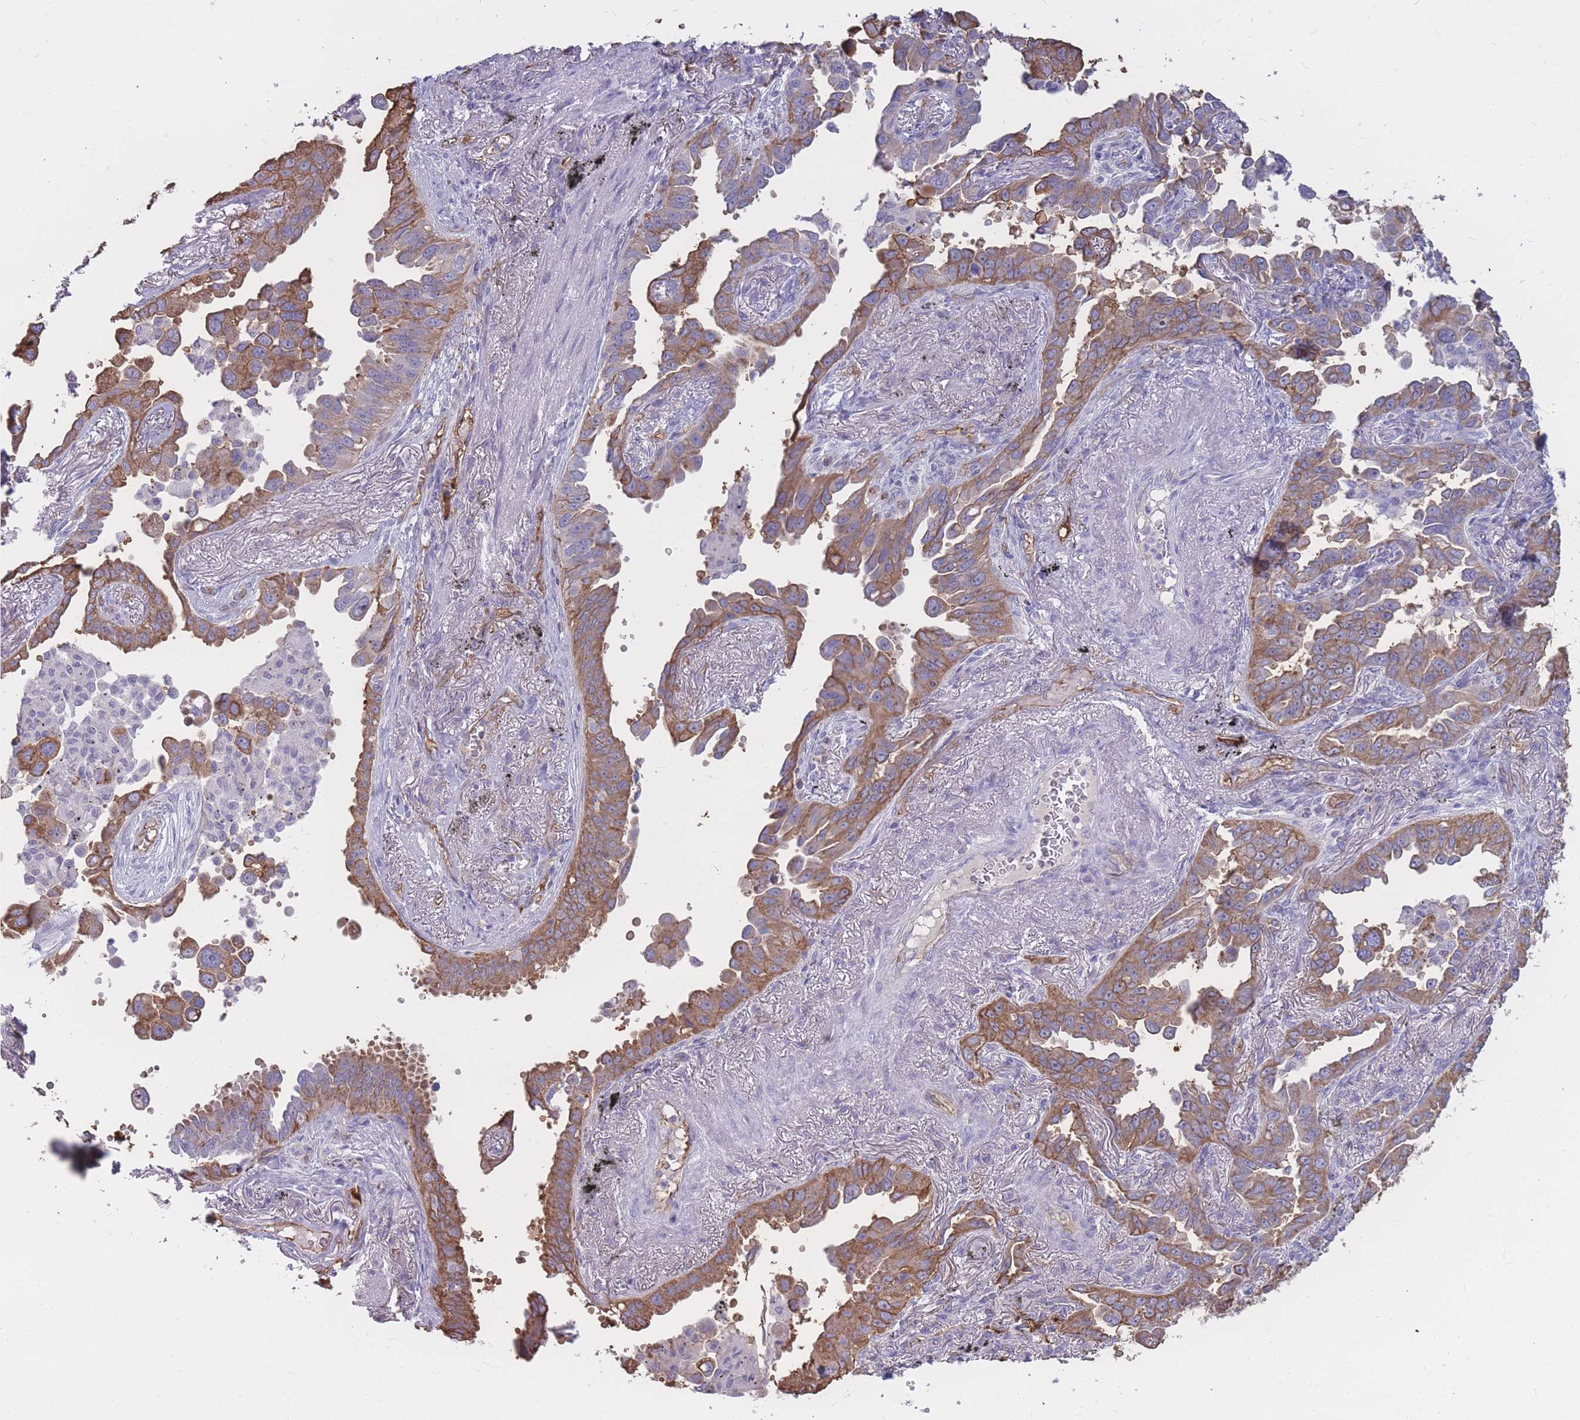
{"staining": {"intensity": "moderate", "quantity": ">75%", "location": "cytoplasmic/membranous"}, "tissue": "lung cancer", "cell_type": "Tumor cells", "image_type": "cancer", "snomed": [{"axis": "morphology", "description": "Adenocarcinoma, NOS"}, {"axis": "topography", "description": "Lung"}], "caption": "Immunohistochemistry (IHC) (DAB) staining of lung cancer reveals moderate cytoplasmic/membranous protein positivity in approximately >75% of tumor cells. The staining was performed using DAB to visualize the protein expression in brown, while the nuclei were stained in blue with hematoxylin (Magnification: 20x).", "gene": "GNA11", "patient": {"sex": "male", "age": 67}}